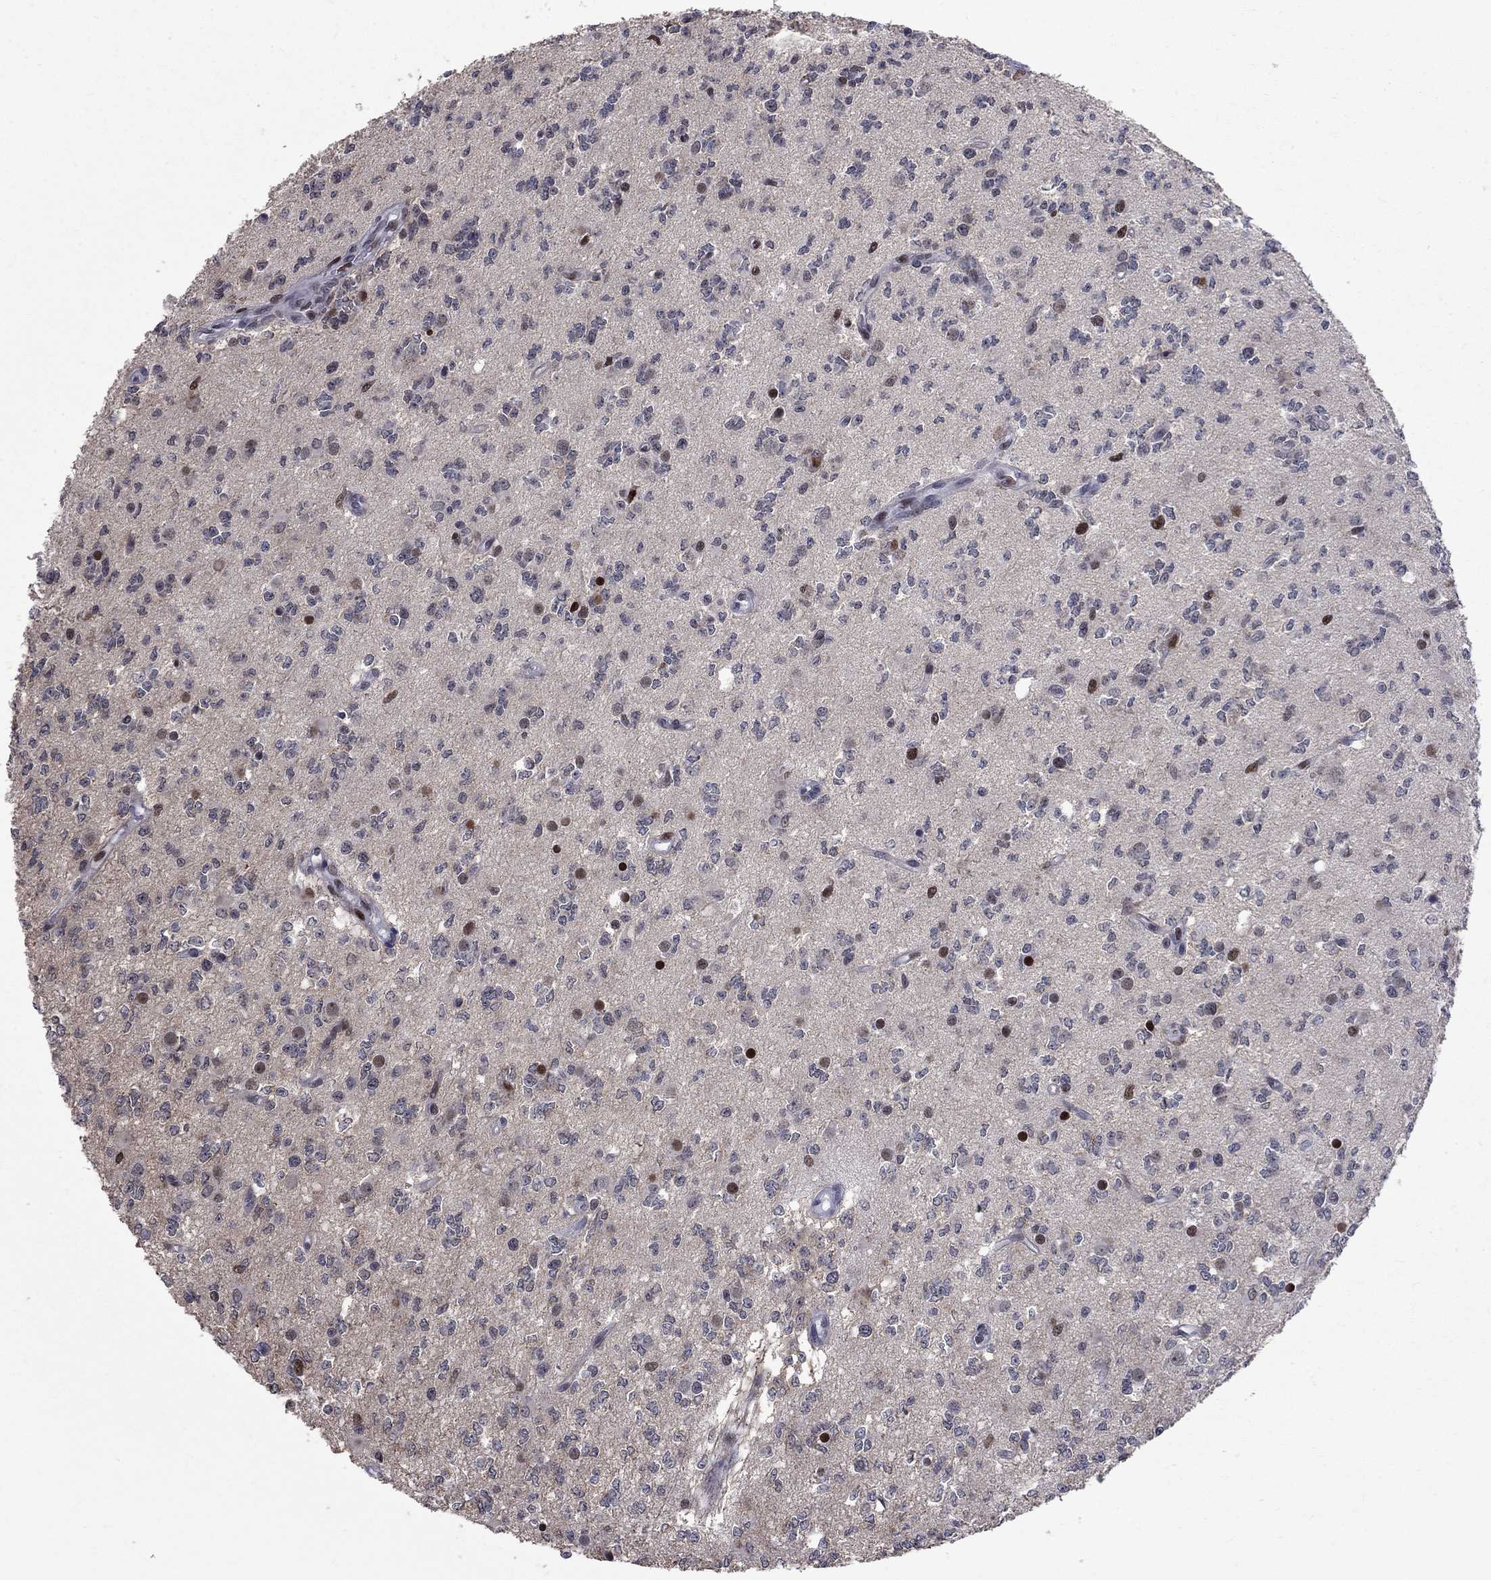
{"staining": {"intensity": "negative", "quantity": "none", "location": "none"}, "tissue": "glioma", "cell_type": "Tumor cells", "image_type": "cancer", "snomed": [{"axis": "morphology", "description": "Glioma, malignant, Low grade"}, {"axis": "topography", "description": "Brain"}], "caption": "An IHC micrograph of low-grade glioma (malignant) is shown. There is no staining in tumor cells of low-grade glioma (malignant).", "gene": "ZNF154", "patient": {"sex": "female", "age": 45}}